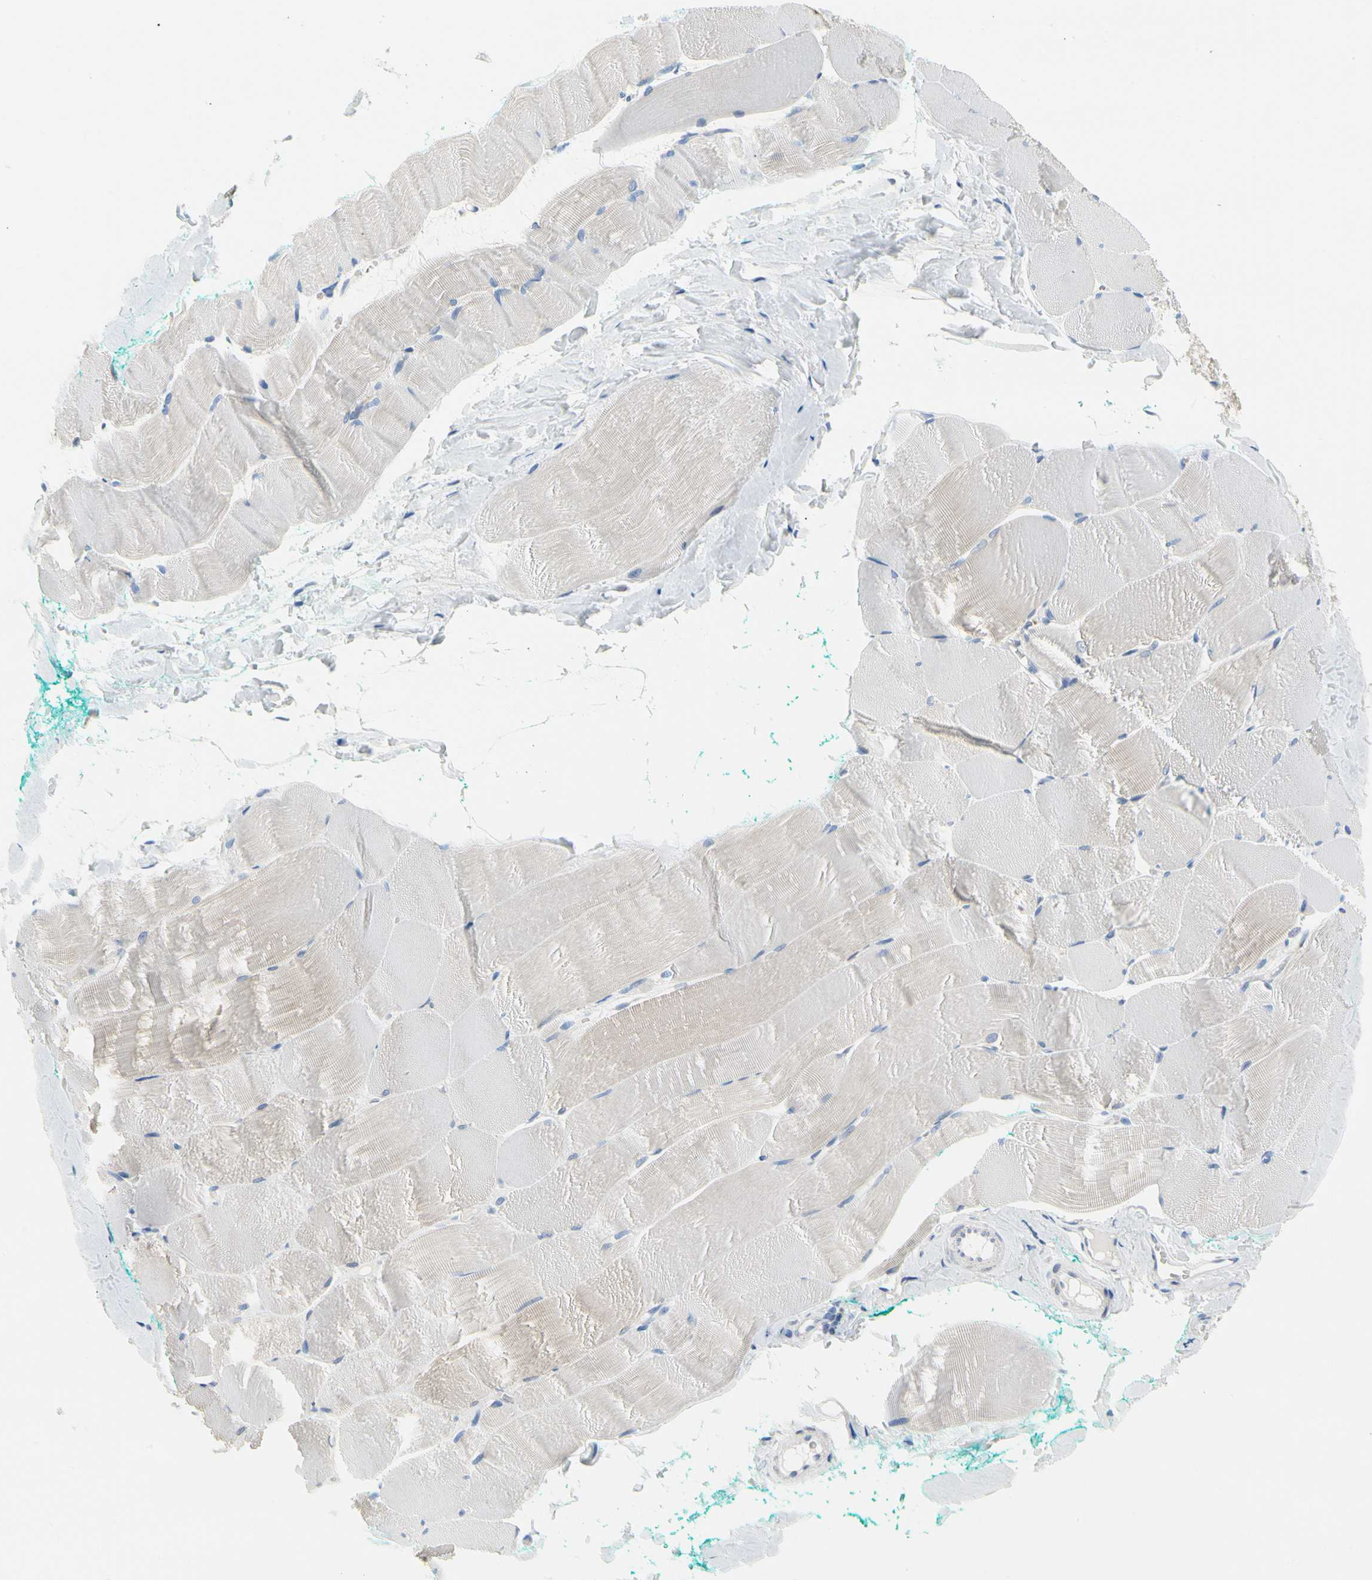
{"staining": {"intensity": "negative", "quantity": "none", "location": "none"}, "tissue": "skeletal muscle", "cell_type": "Myocytes", "image_type": "normal", "snomed": [{"axis": "morphology", "description": "Normal tissue, NOS"}, {"axis": "morphology", "description": "Squamous cell carcinoma, NOS"}, {"axis": "topography", "description": "Skeletal muscle"}], "caption": "Immunohistochemical staining of normal skeletal muscle shows no significant staining in myocytes.", "gene": "STXBP1", "patient": {"sex": "male", "age": 51}}